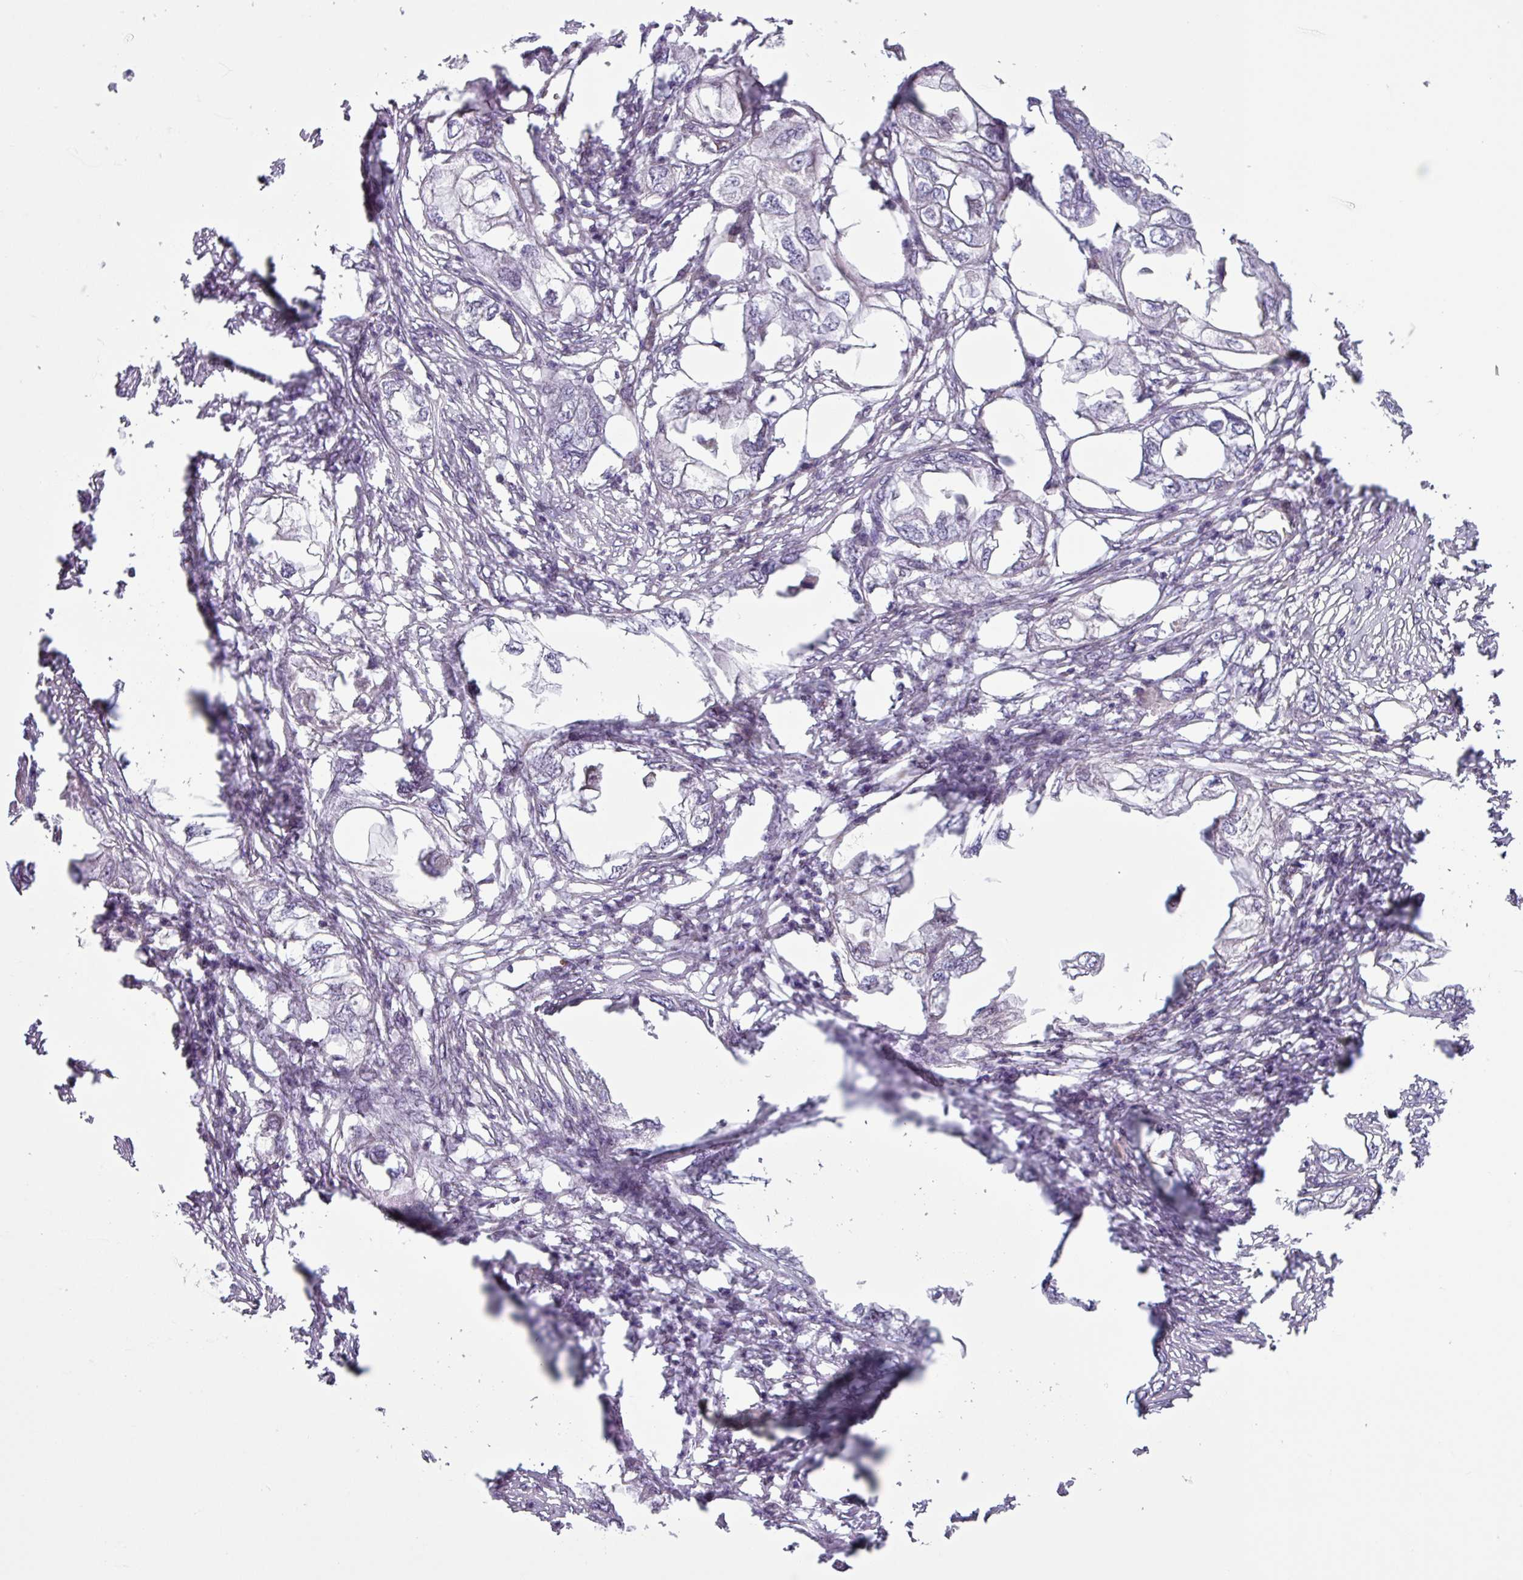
{"staining": {"intensity": "negative", "quantity": "none", "location": "none"}, "tissue": "endometrial cancer", "cell_type": "Tumor cells", "image_type": "cancer", "snomed": [{"axis": "morphology", "description": "Adenocarcinoma, NOS"}, {"axis": "morphology", "description": "Adenocarcinoma, metastatic, NOS"}, {"axis": "topography", "description": "Adipose tissue"}, {"axis": "topography", "description": "Endometrium"}], "caption": "IHC of endometrial cancer (adenocarcinoma) exhibits no expression in tumor cells.", "gene": "CHD3", "patient": {"sex": "female", "age": 67}}